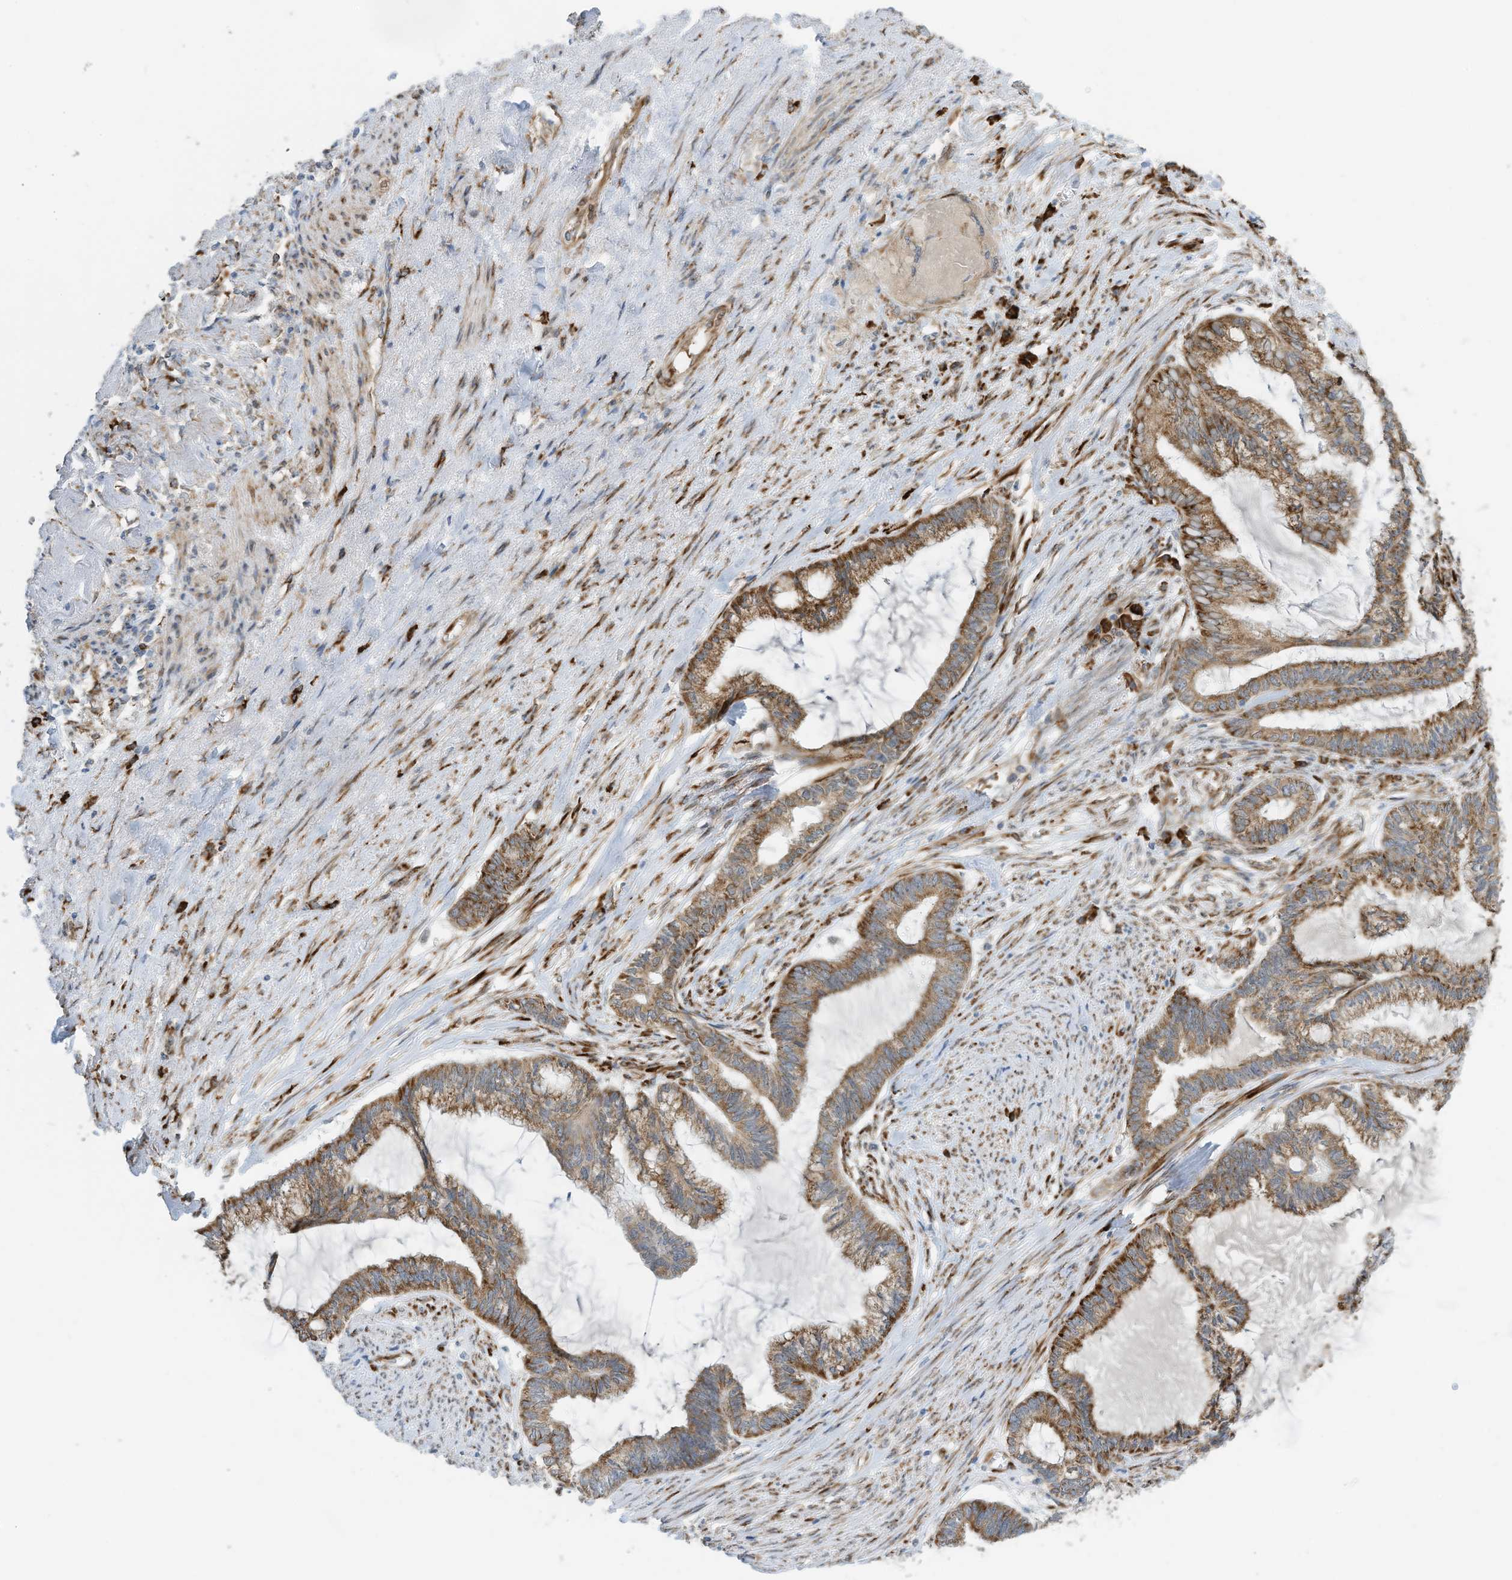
{"staining": {"intensity": "moderate", "quantity": ">75%", "location": "cytoplasmic/membranous"}, "tissue": "endometrial cancer", "cell_type": "Tumor cells", "image_type": "cancer", "snomed": [{"axis": "morphology", "description": "Adenocarcinoma, NOS"}, {"axis": "topography", "description": "Endometrium"}], "caption": "Adenocarcinoma (endometrial) stained with a brown dye demonstrates moderate cytoplasmic/membranous positive staining in about >75% of tumor cells.", "gene": "ZBTB45", "patient": {"sex": "female", "age": 86}}